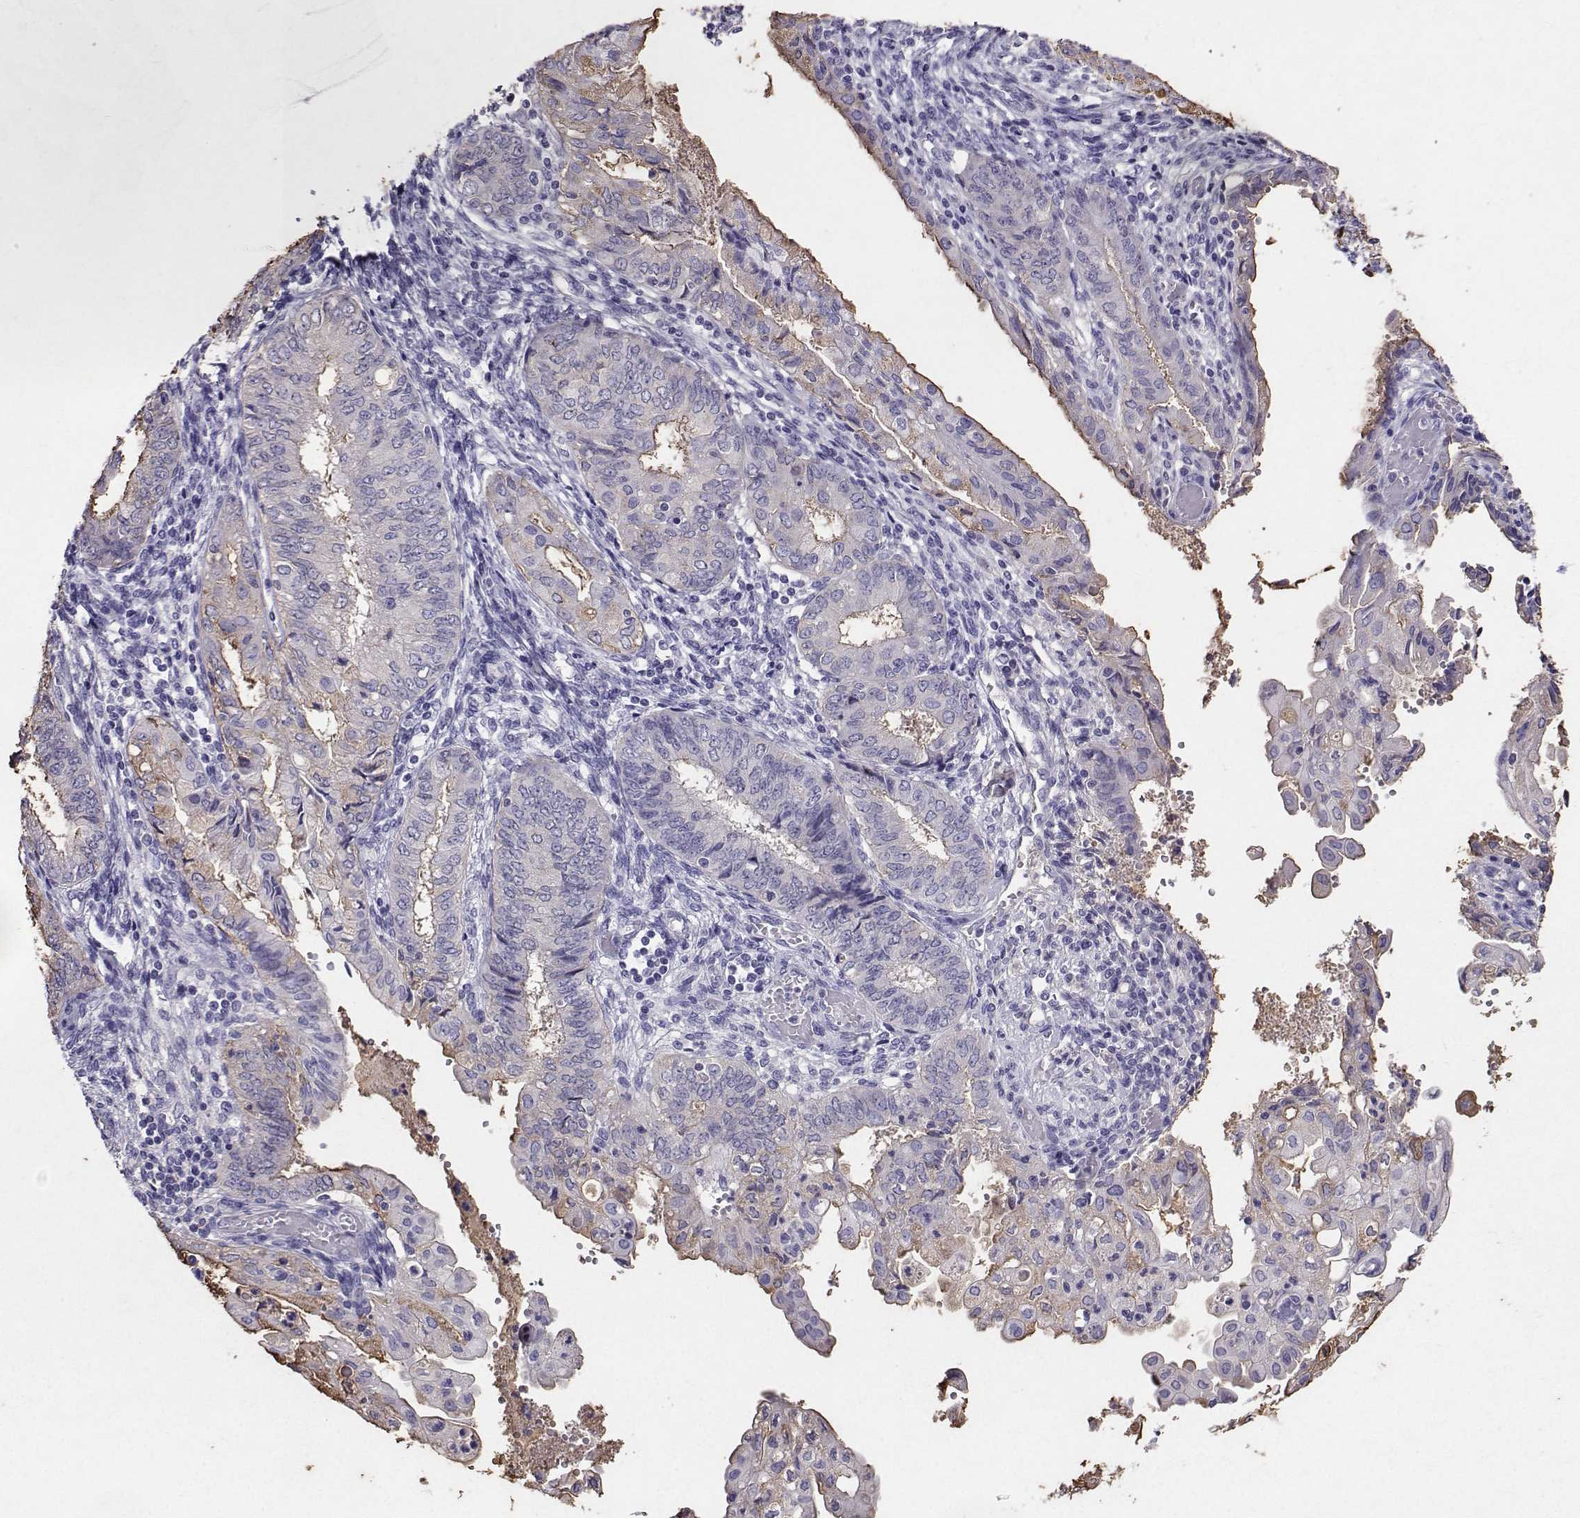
{"staining": {"intensity": "strong", "quantity": "25%-75%", "location": "cytoplasmic/membranous"}, "tissue": "endometrial cancer", "cell_type": "Tumor cells", "image_type": "cancer", "snomed": [{"axis": "morphology", "description": "Adenocarcinoma, NOS"}, {"axis": "topography", "description": "Endometrium"}], "caption": "Immunohistochemistry histopathology image of neoplastic tissue: human endometrial cancer stained using immunohistochemistry (IHC) demonstrates high levels of strong protein expression localized specifically in the cytoplasmic/membranous of tumor cells, appearing as a cytoplasmic/membranous brown color.", "gene": "CLUL1", "patient": {"sex": "female", "age": 68}}